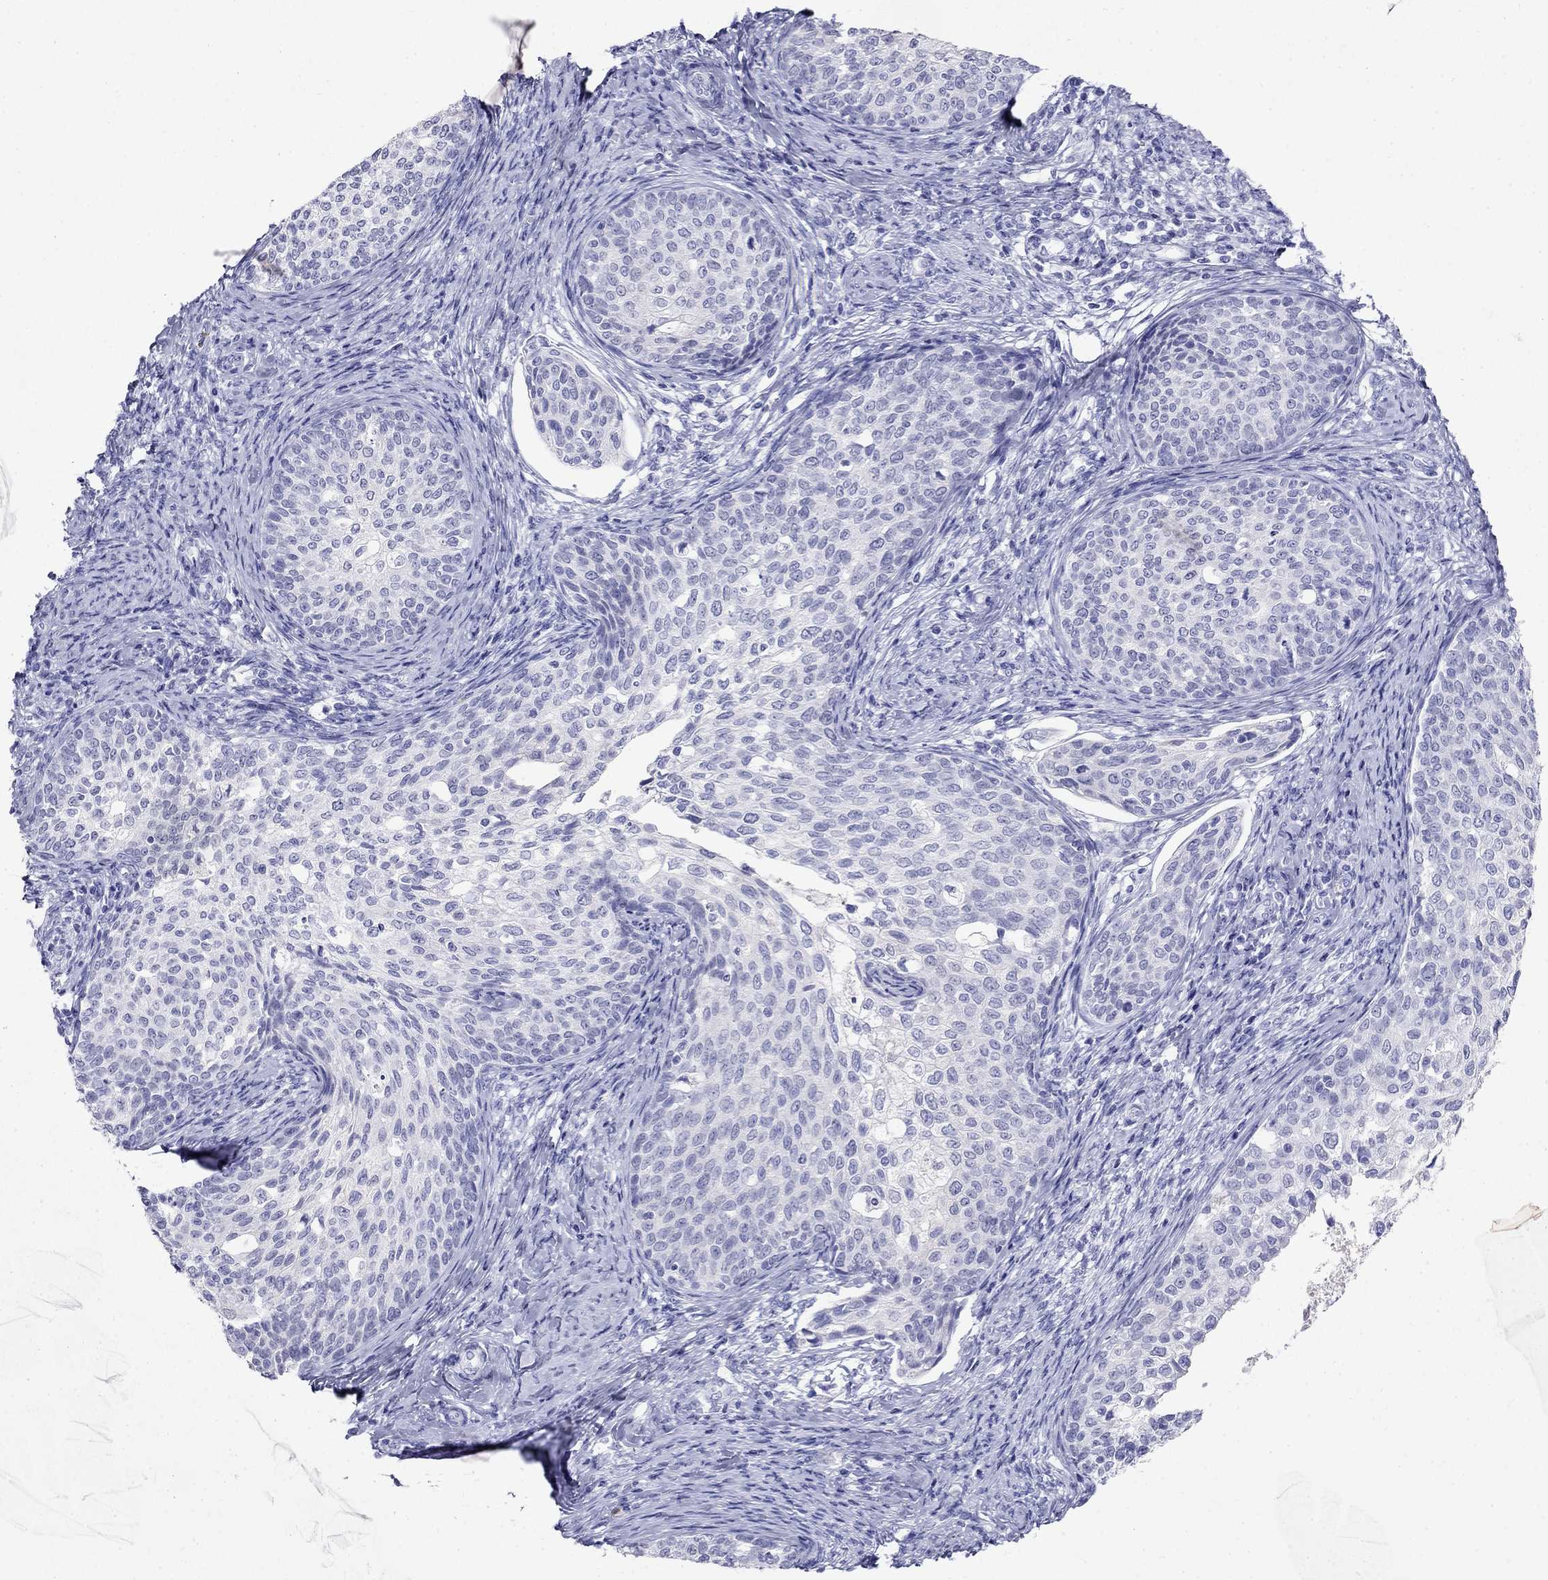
{"staining": {"intensity": "negative", "quantity": "none", "location": "none"}, "tissue": "cervical cancer", "cell_type": "Tumor cells", "image_type": "cancer", "snomed": [{"axis": "morphology", "description": "Squamous cell carcinoma, NOS"}, {"axis": "topography", "description": "Cervix"}], "caption": "Human squamous cell carcinoma (cervical) stained for a protein using IHC displays no staining in tumor cells.", "gene": "PPP1R36", "patient": {"sex": "female", "age": 51}}